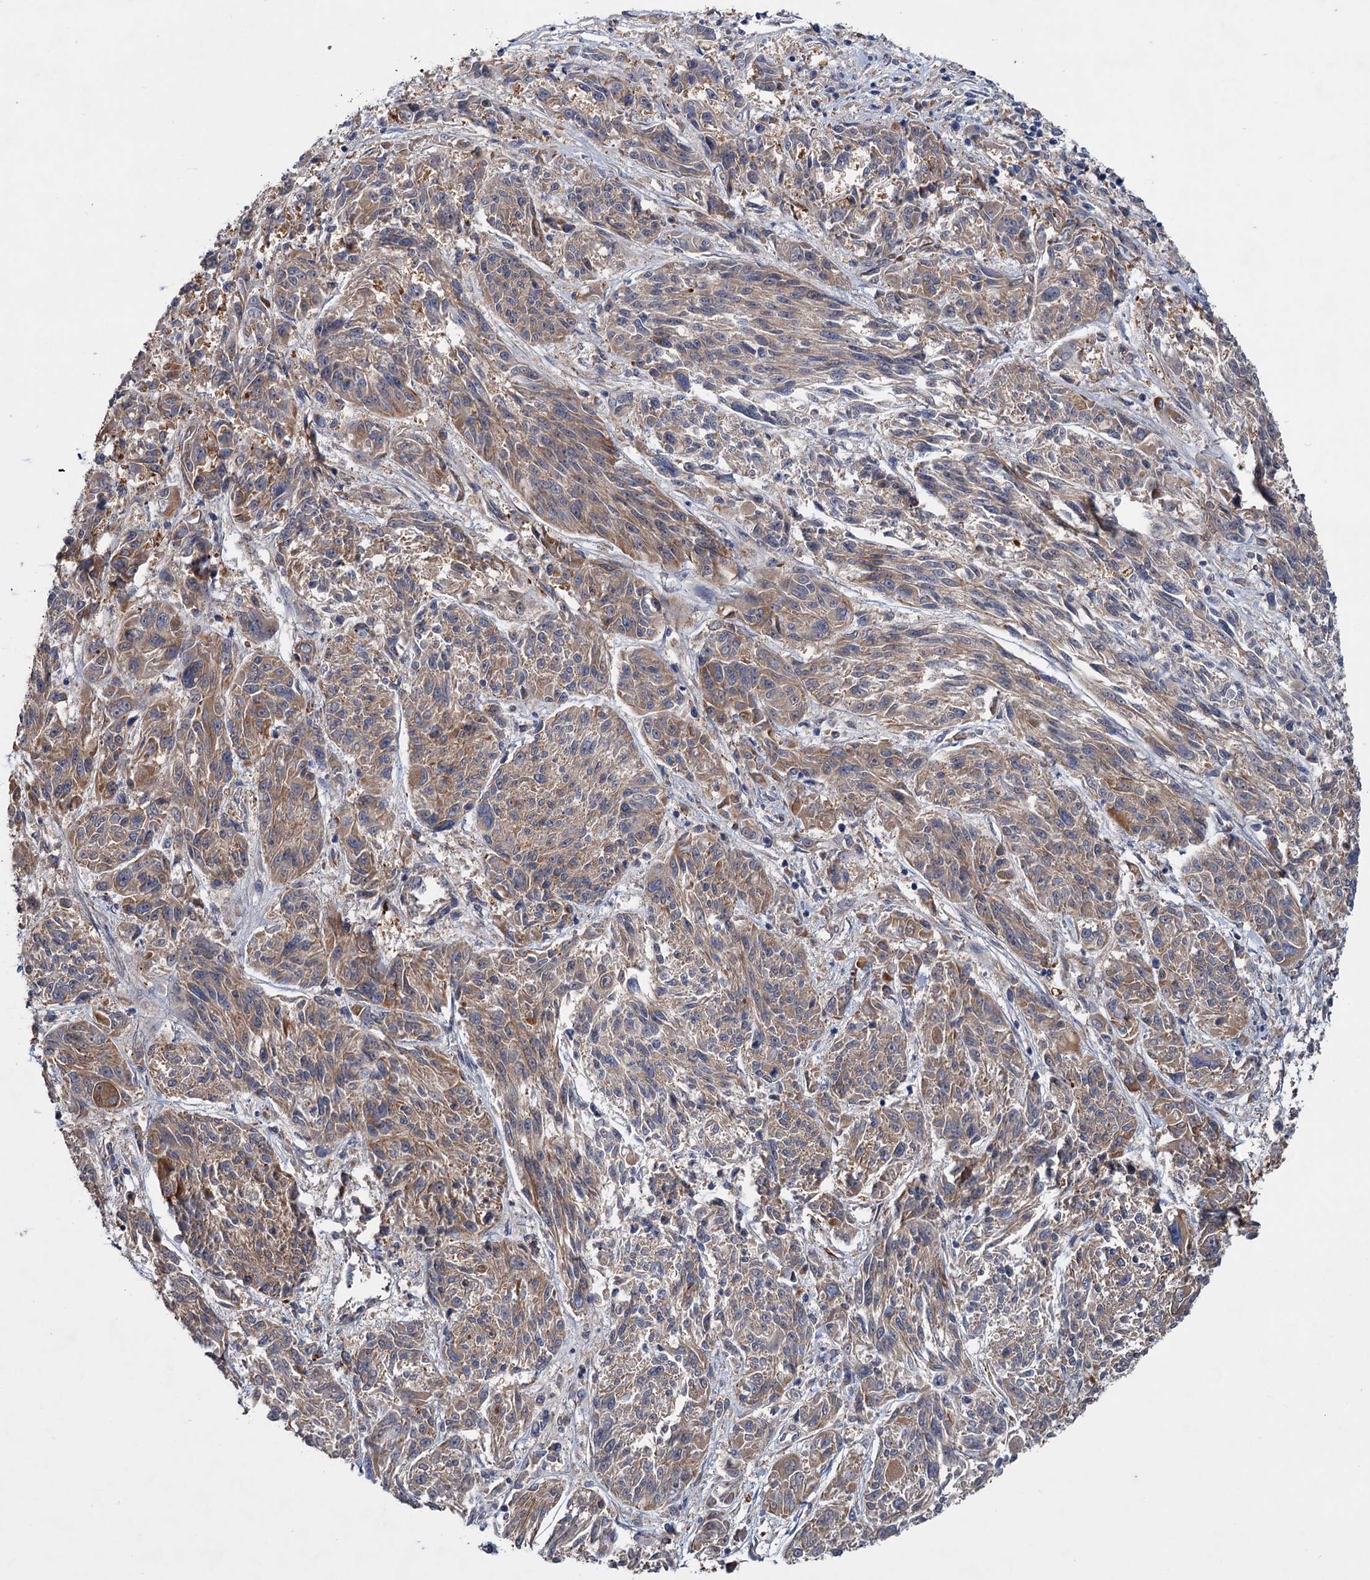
{"staining": {"intensity": "weak", "quantity": ">75%", "location": "cytoplasmic/membranous"}, "tissue": "melanoma", "cell_type": "Tumor cells", "image_type": "cancer", "snomed": [{"axis": "morphology", "description": "Malignant melanoma, NOS"}, {"axis": "topography", "description": "Skin"}], "caption": "DAB (3,3'-diaminobenzidine) immunohistochemical staining of malignant melanoma demonstrates weak cytoplasmic/membranous protein expression in approximately >75% of tumor cells. The staining was performed using DAB (3,3'-diaminobenzidine) to visualize the protein expression in brown, while the nuclei were stained in blue with hematoxylin (Magnification: 20x).", "gene": "PKN2", "patient": {"sex": "male", "age": 53}}